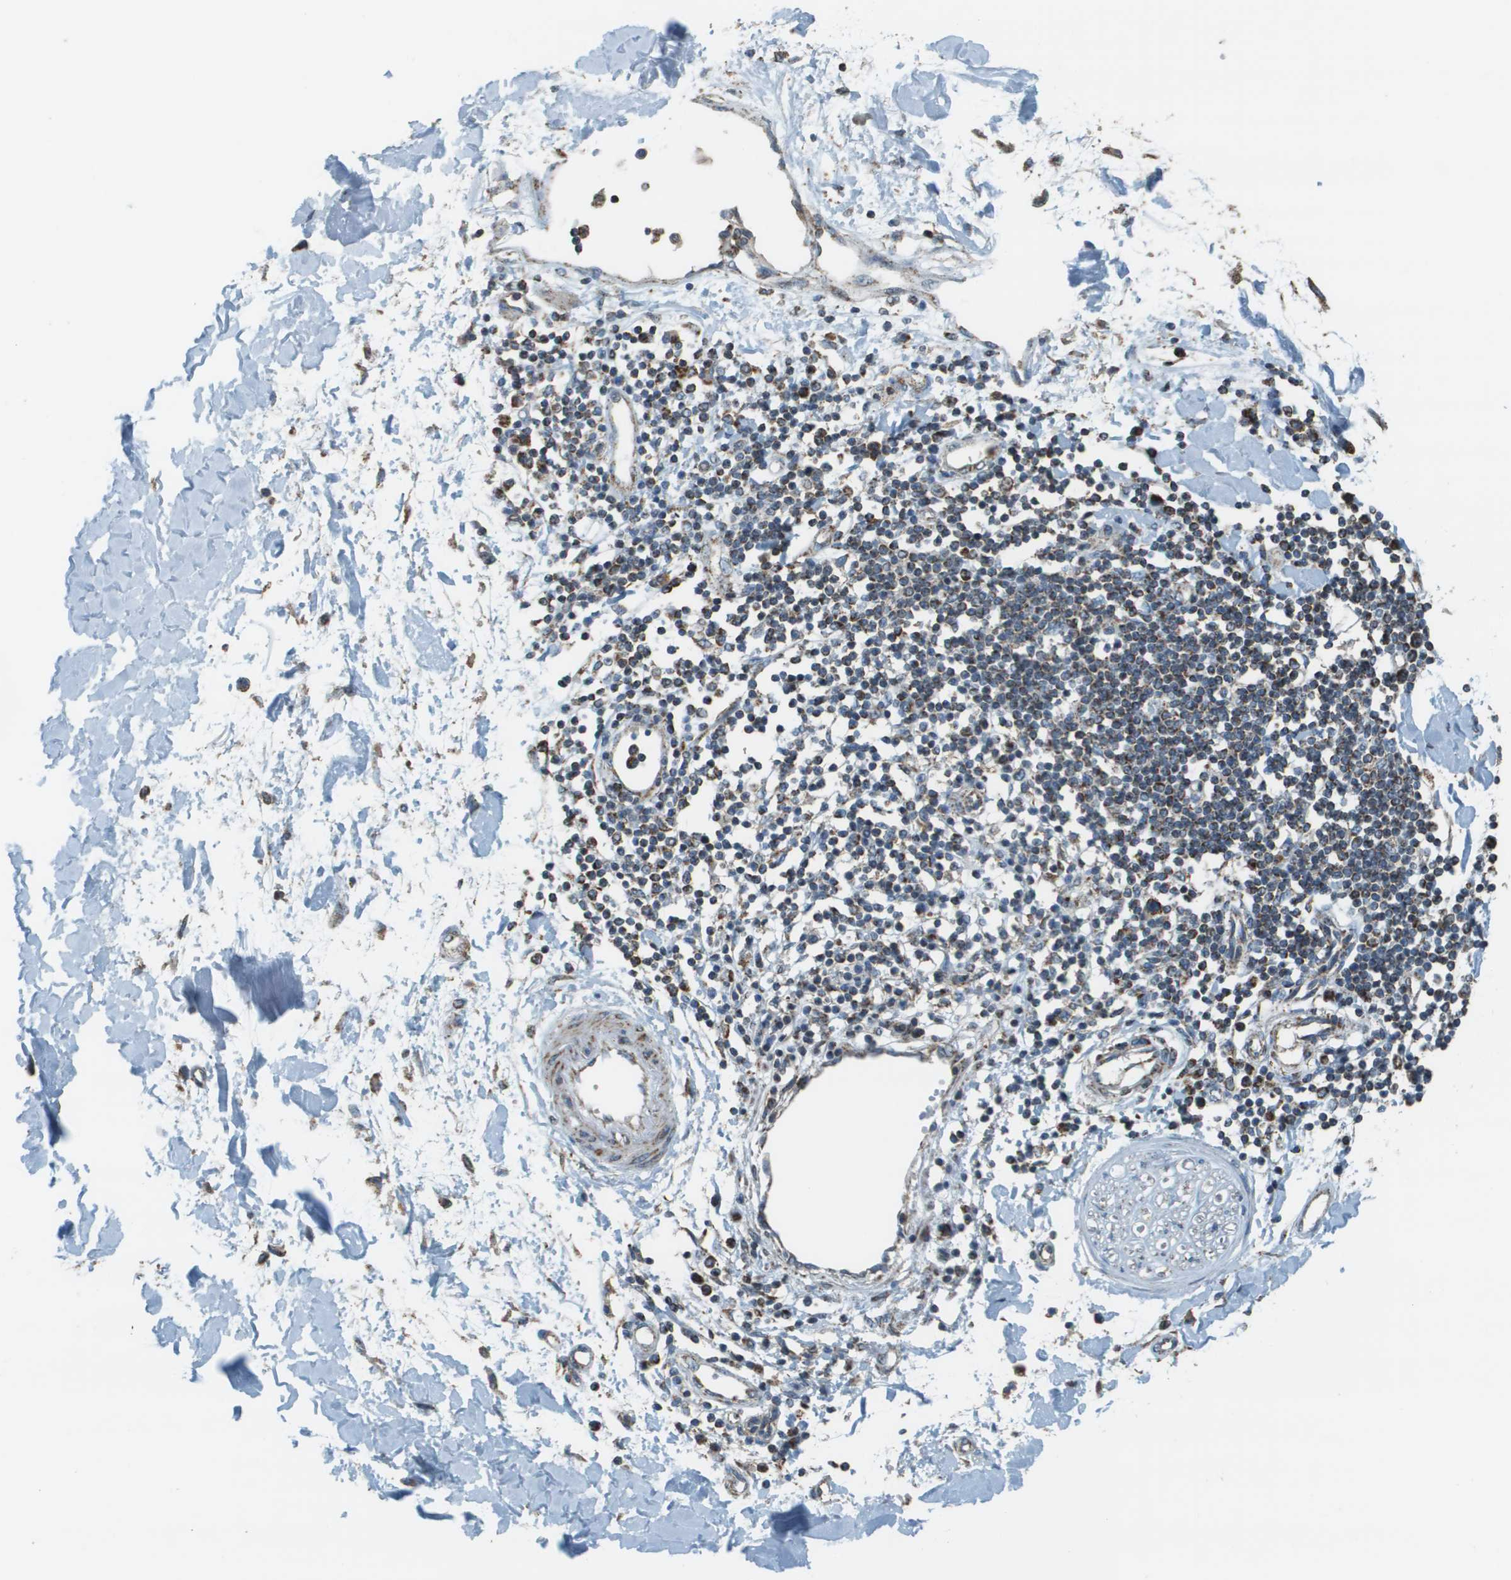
{"staining": {"intensity": "moderate", "quantity": "<25%", "location": "cytoplasmic/membranous"}, "tissue": "adipose tissue", "cell_type": "Adipocytes", "image_type": "normal", "snomed": [{"axis": "morphology", "description": "Squamous cell carcinoma, NOS"}, {"axis": "topography", "description": "Skin"}], "caption": "Approximately <25% of adipocytes in benign human adipose tissue exhibit moderate cytoplasmic/membranous protein expression as visualized by brown immunohistochemical staining.", "gene": "FH", "patient": {"sex": "male", "age": 83}}